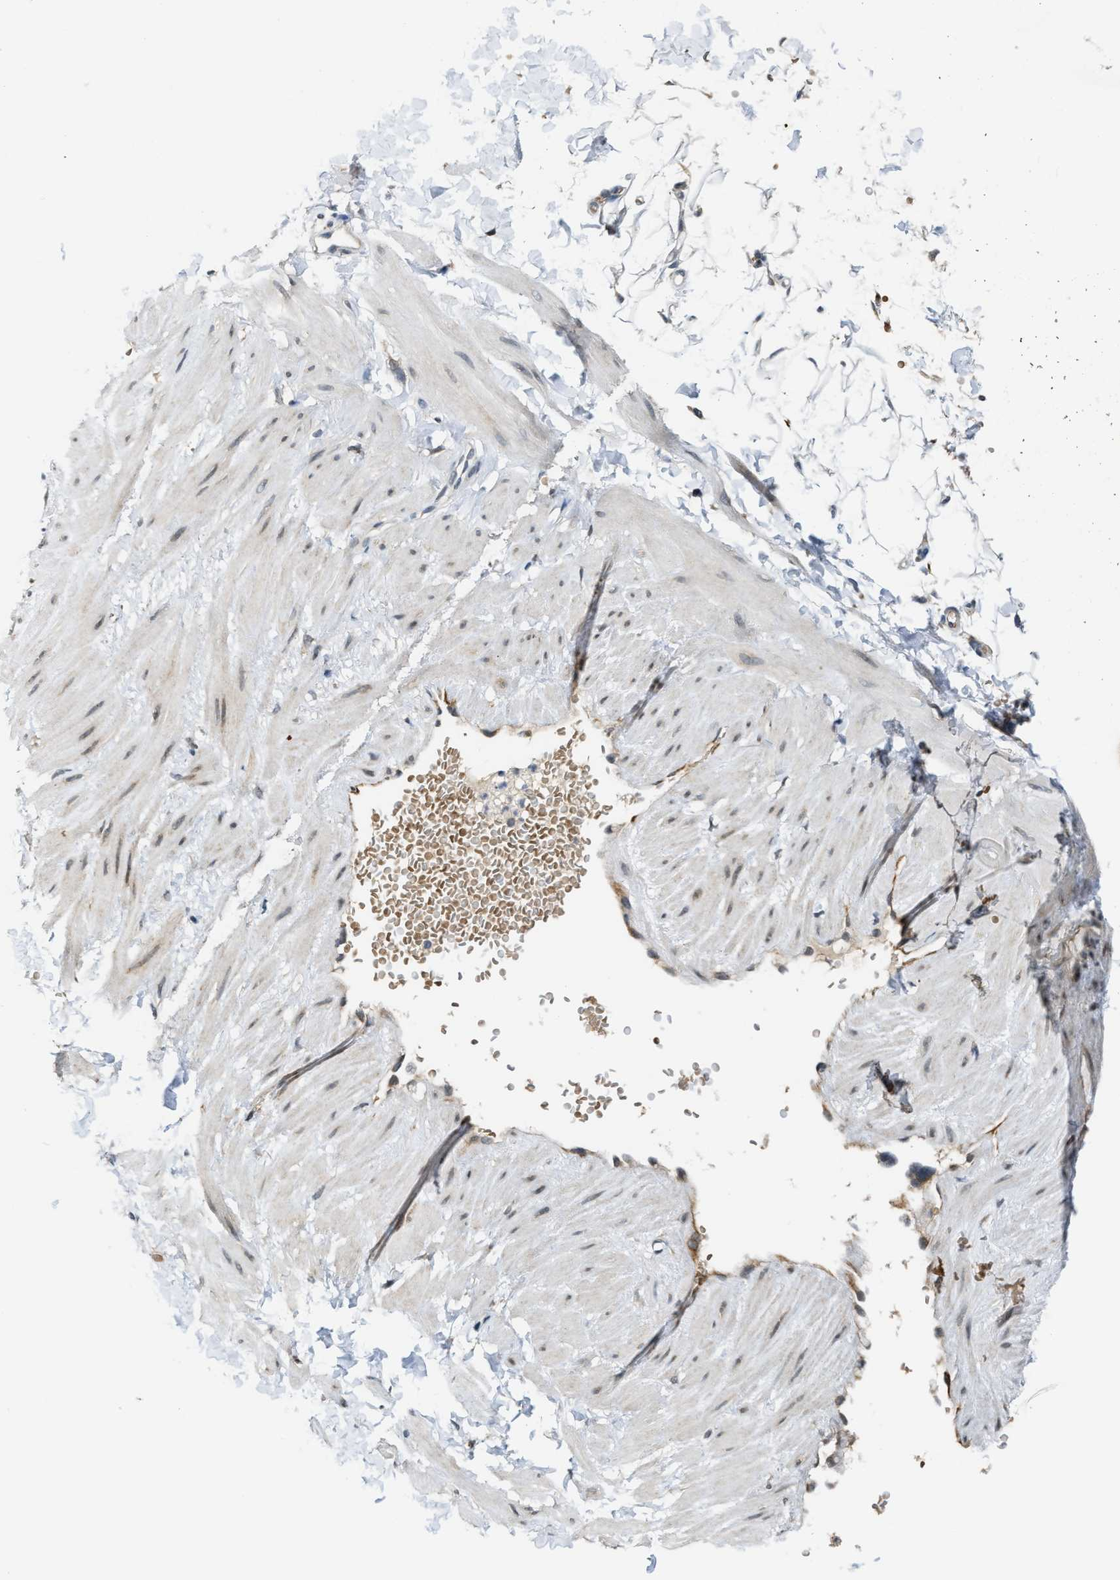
{"staining": {"intensity": "weak", "quantity": "25%-75%", "location": "cytoplasmic/membranous"}, "tissue": "adipose tissue", "cell_type": "Adipocytes", "image_type": "normal", "snomed": [{"axis": "morphology", "description": "Normal tissue, NOS"}, {"axis": "topography", "description": "Adipose tissue"}, {"axis": "topography", "description": "Vascular tissue"}, {"axis": "topography", "description": "Peripheral nerve tissue"}], "caption": "Immunohistochemical staining of normal human adipose tissue exhibits 25%-75% levels of weak cytoplasmic/membranous protein staining in approximately 25%-75% of adipocytes. Immunohistochemistry (ihc) stains the protein in brown and the nuclei are stained blue.", "gene": "KIF24", "patient": {"sex": "male", "age": 25}}